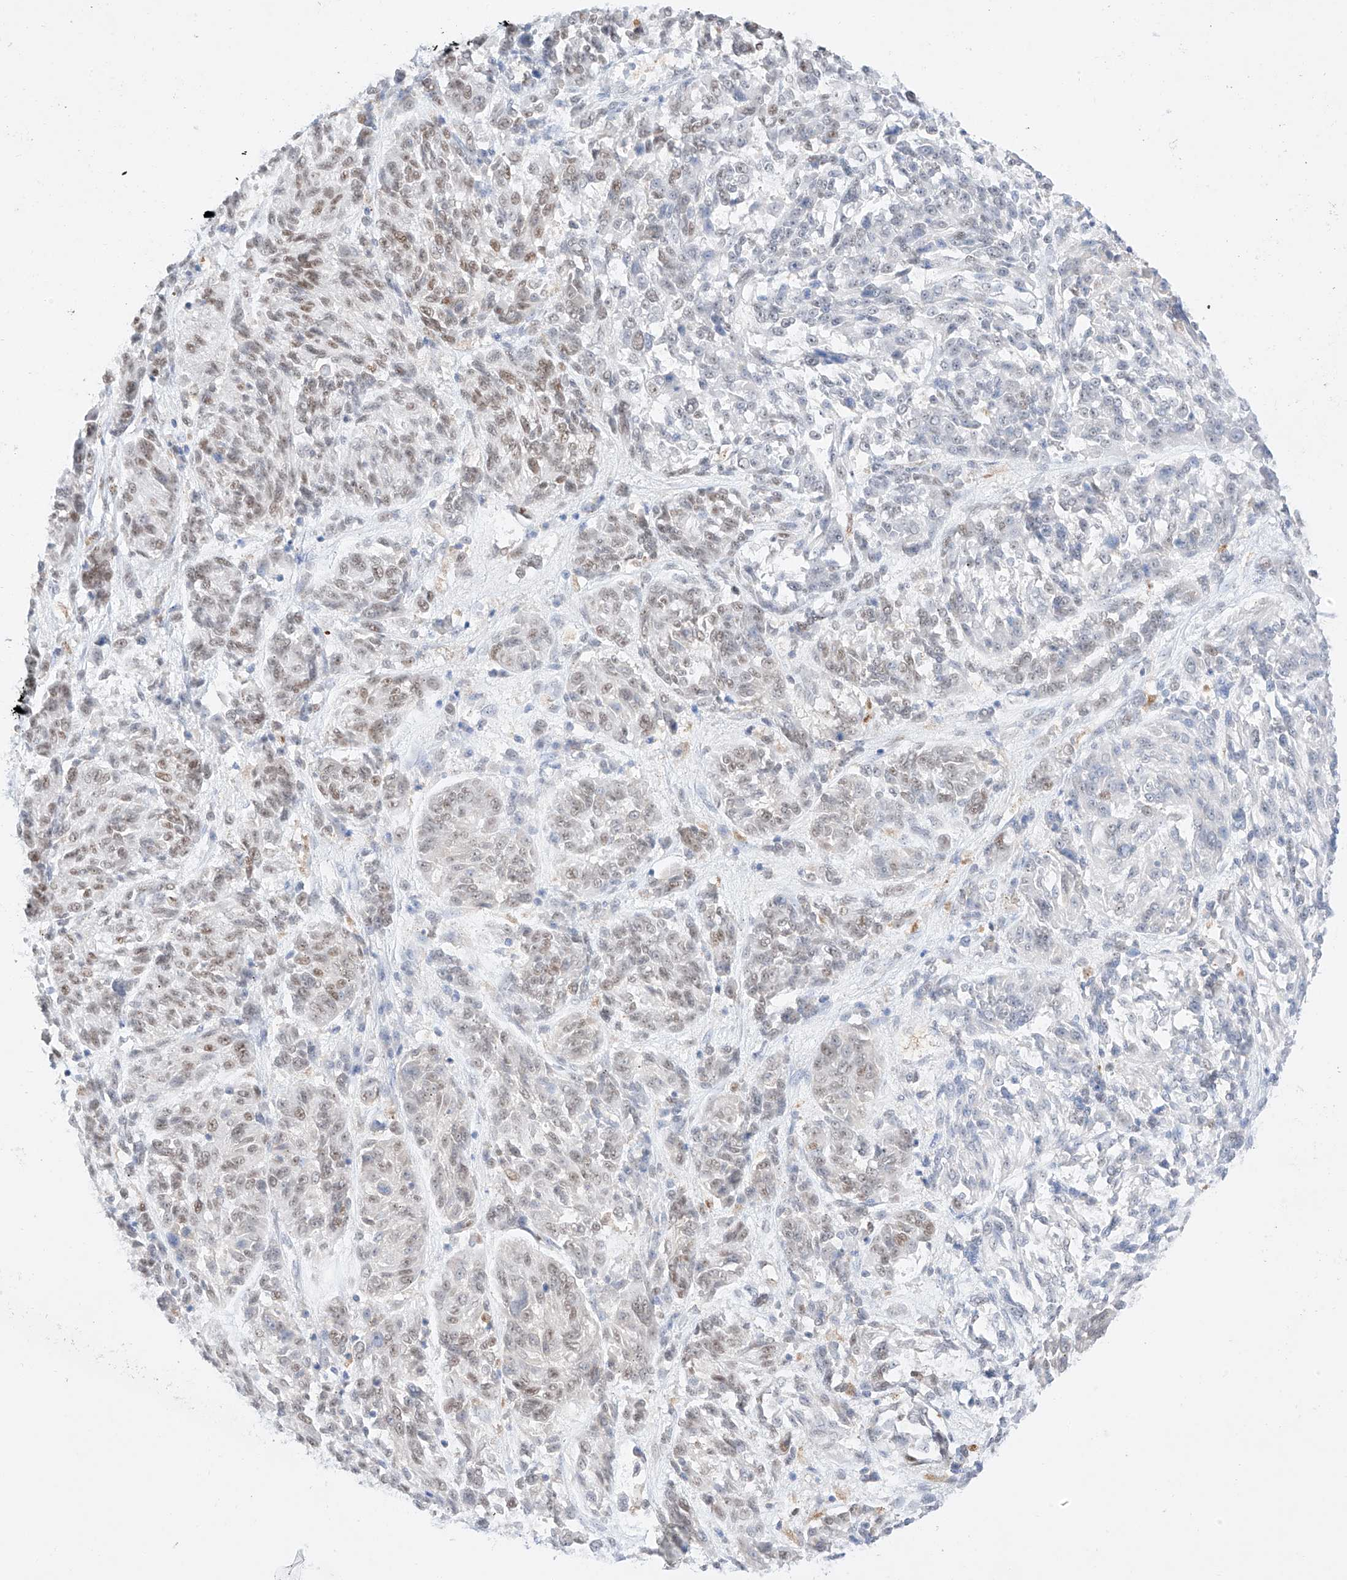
{"staining": {"intensity": "moderate", "quantity": "<25%", "location": "nuclear"}, "tissue": "melanoma", "cell_type": "Tumor cells", "image_type": "cancer", "snomed": [{"axis": "morphology", "description": "Malignant melanoma, NOS"}, {"axis": "topography", "description": "Skin"}], "caption": "Human melanoma stained for a protein (brown) reveals moderate nuclear positive expression in about <25% of tumor cells.", "gene": "APIP", "patient": {"sex": "male", "age": 53}}